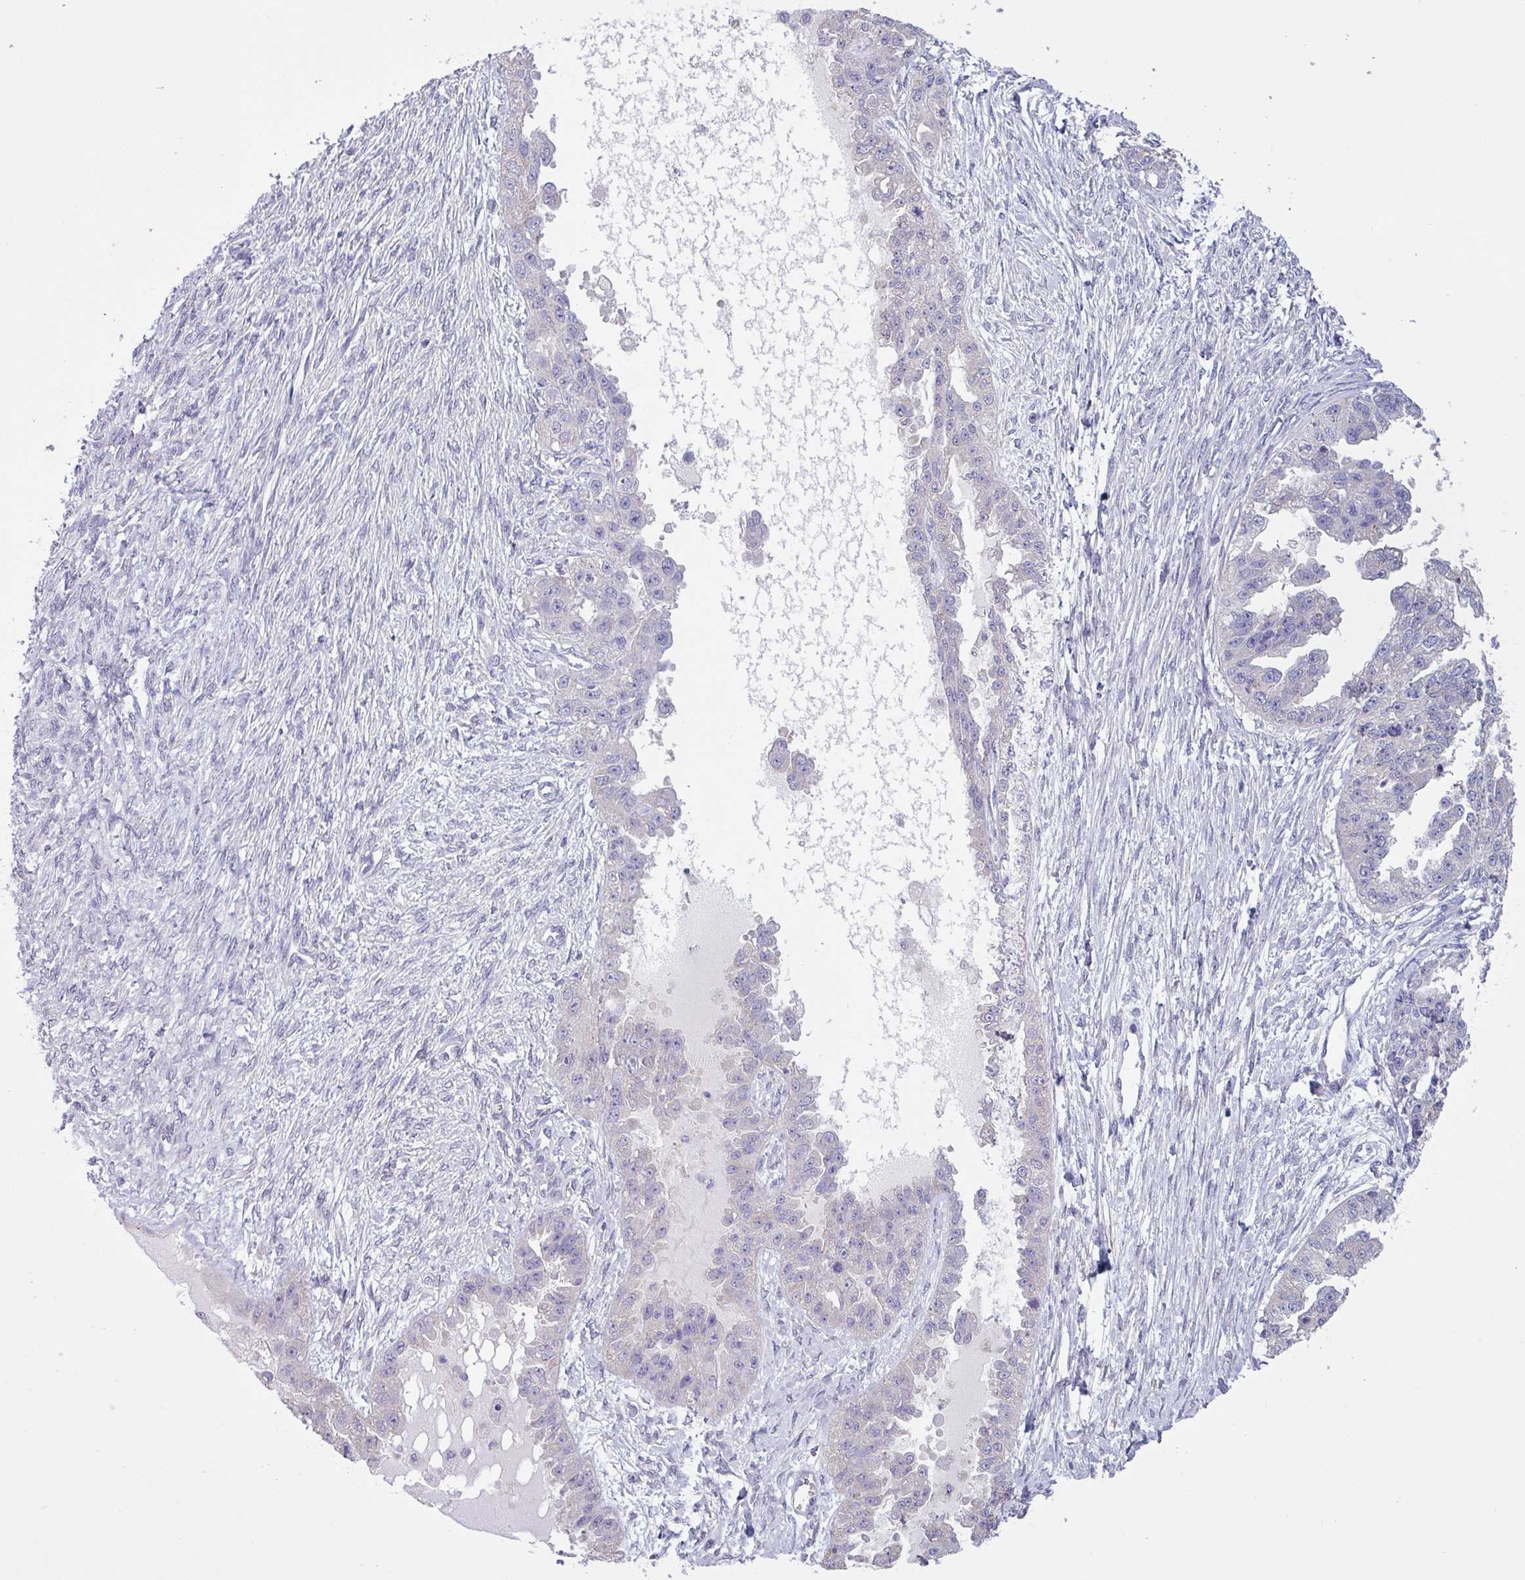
{"staining": {"intensity": "negative", "quantity": "none", "location": "none"}, "tissue": "ovarian cancer", "cell_type": "Tumor cells", "image_type": "cancer", "snomed": [{"axis": "morphology", "description": "Cystadenocarcinoma, serous, NOS"}, {"axis": "topography", "description": "Ovary"}], "caption": "An immunohistochemistry histopathology image of ovarian cancer (serous cystadenocarcinoma) is shown. There is no staining in tumor cells of ovarian cancer (serous cystadenocarcinoma). (DAB (3,3'-diaminobenzidine) IHC with hematoxylin counter stain).", "gene": "C20orf27", "patient": {"sex": "female", "age": 58}}